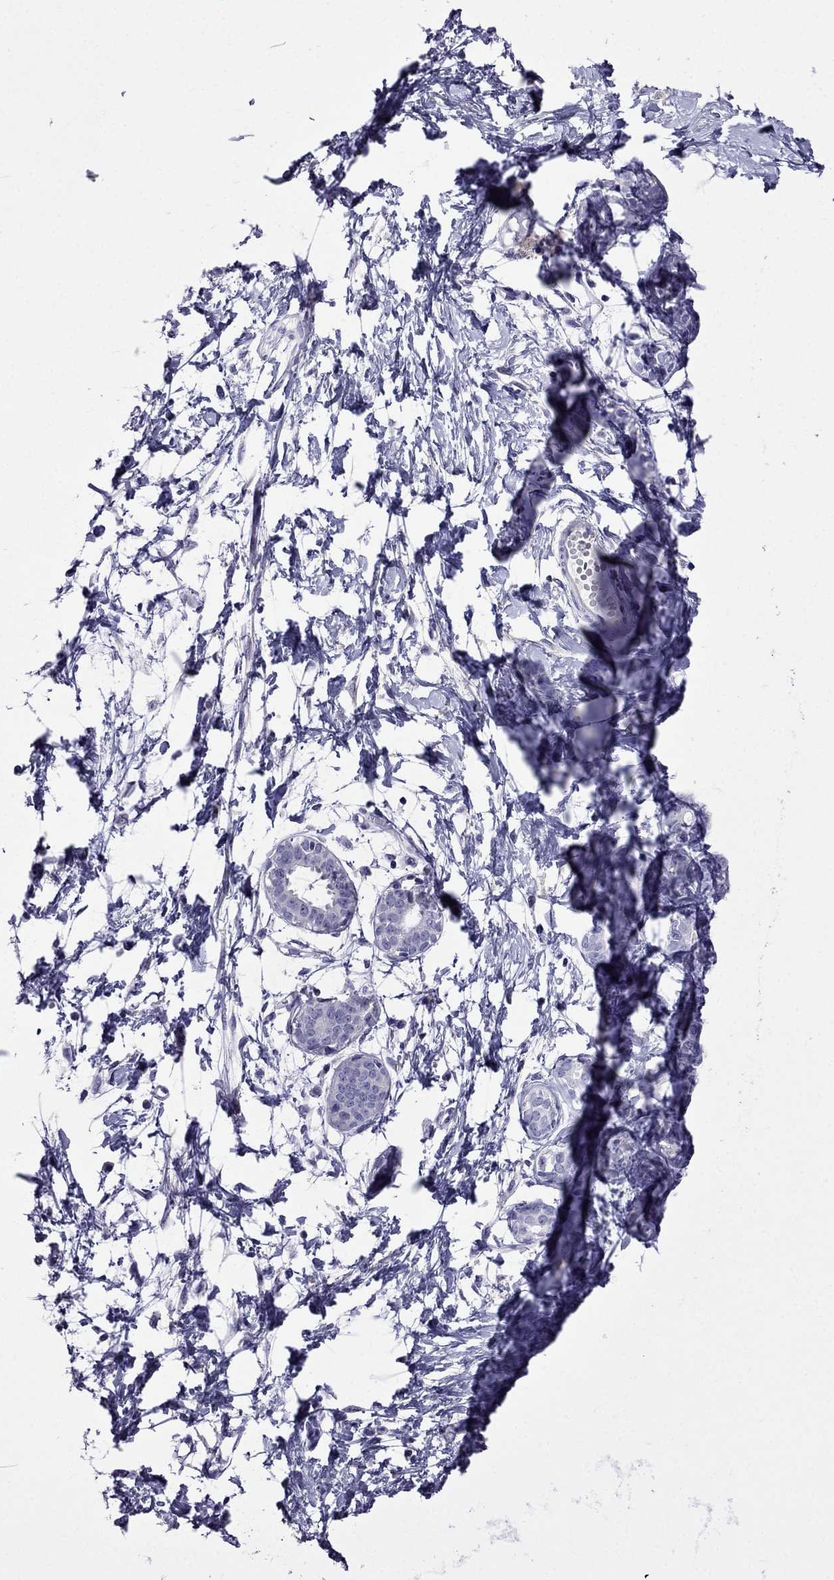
{"staining": {"intensity": "negative", "quantity": "none", "location": "none"}, "tissue": "breast", "cell_type": "Adipocytes", "image_type": "normal", "snomed": [{"axis": "morphology", "description": "Normal tissue, NOS"}, {"axis": "topography", "description": "Breast"}], "caption": "Immunohistochemical staining of benign breast demonstrates no significant positivity in adipocytes. (DAB immunohistochemistry (IHC) visualized using brightfield microscopy, high magnification).", "gene": "SPTBN4", "patient": {"sex": "female", "age": 37}}